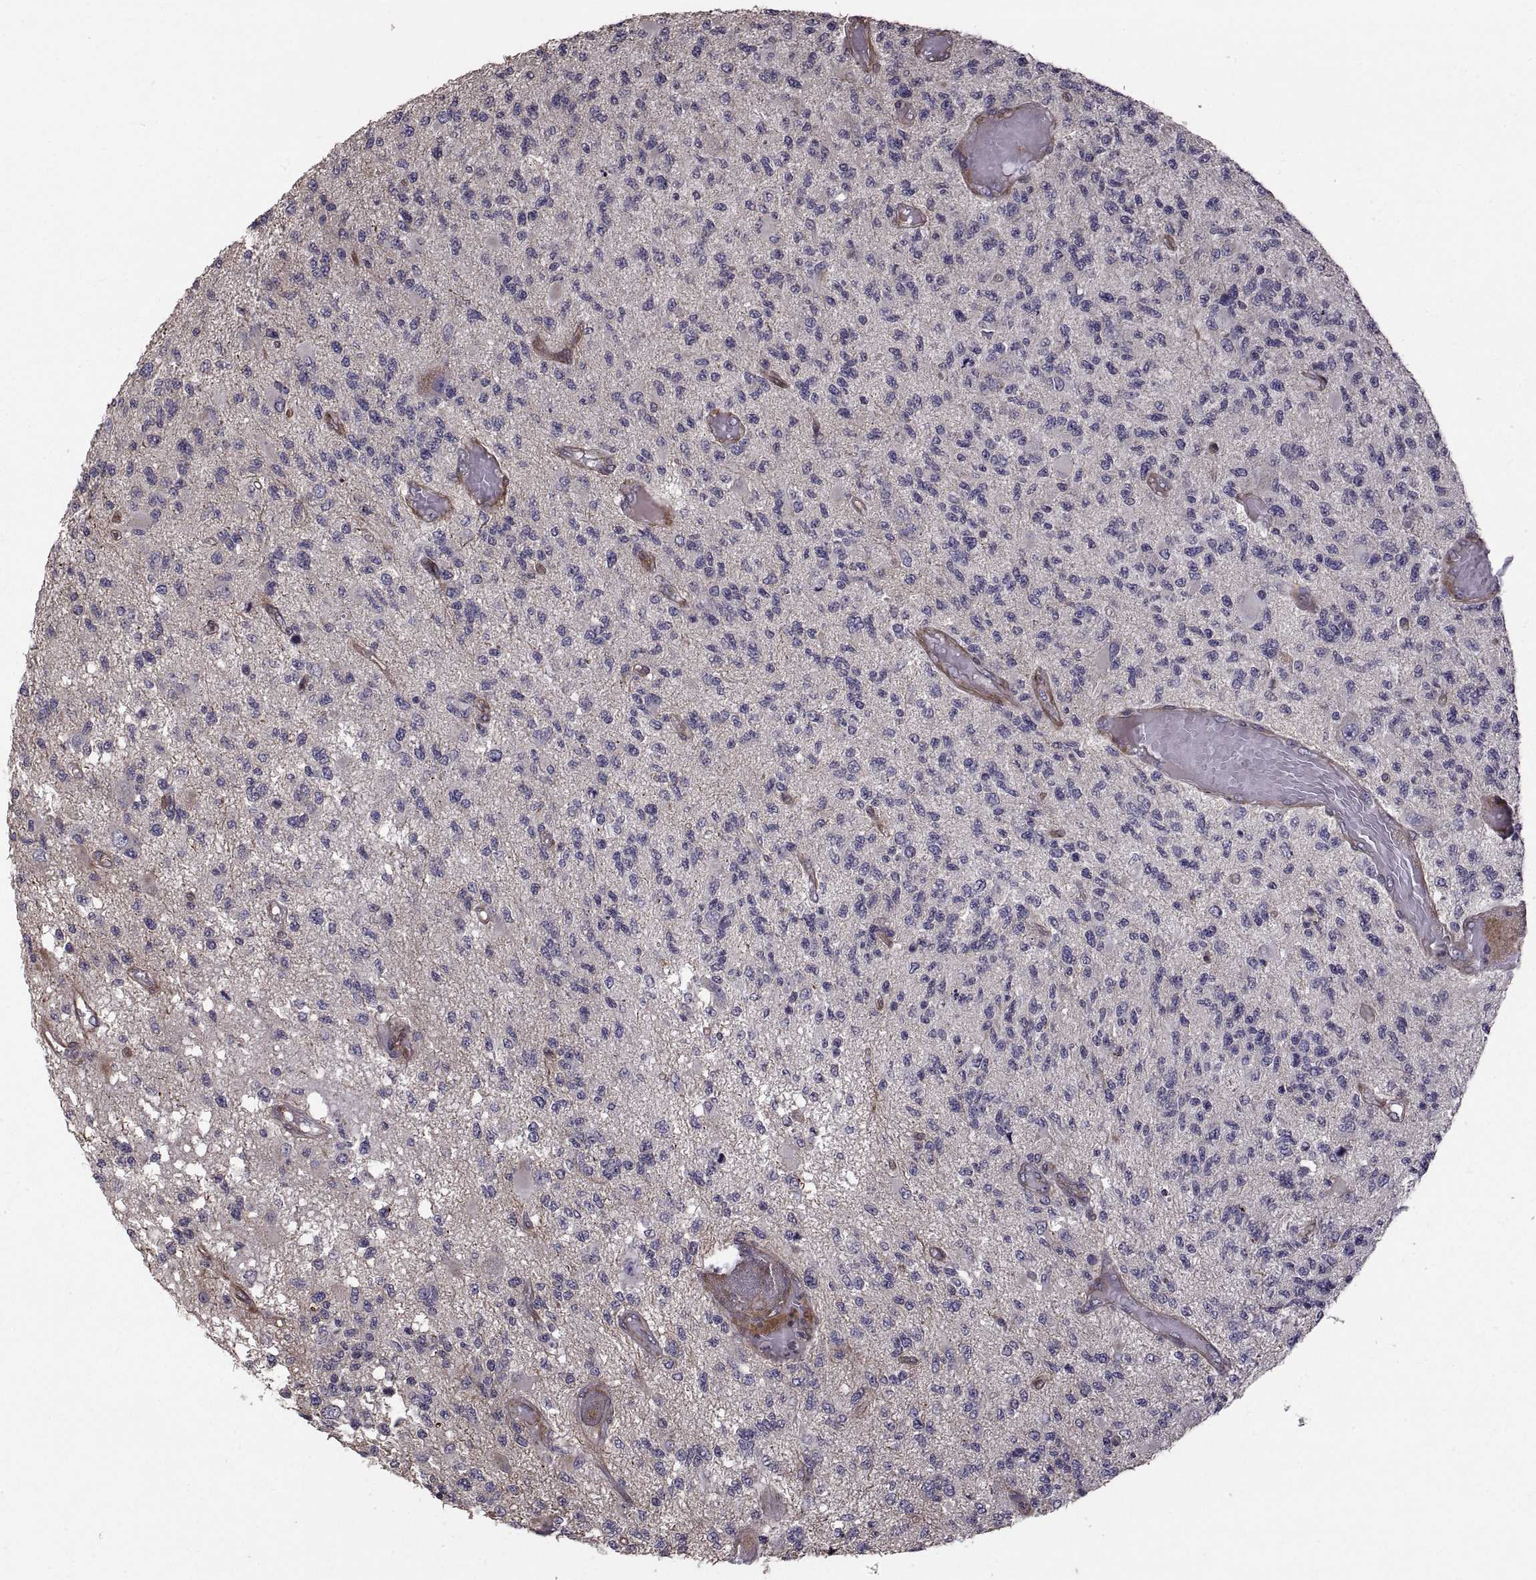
{"staining": {"intensity": "negative", "quantity": "none", "location": "none"}, "tissue": "glioma", "cell_type": "Tumor cells", "image_type": "cancer", "snomed": [{"axis": "morphology", "description": "Glioma, malignant, High grade"}, {"axis": "topography", "description": "Brain"}], "caption": "Tumor cells show no significant protein positivity in malignant glioma (high-grade).", "gene": "PMM2", "patient": {"sex": "female", "age": 63}}